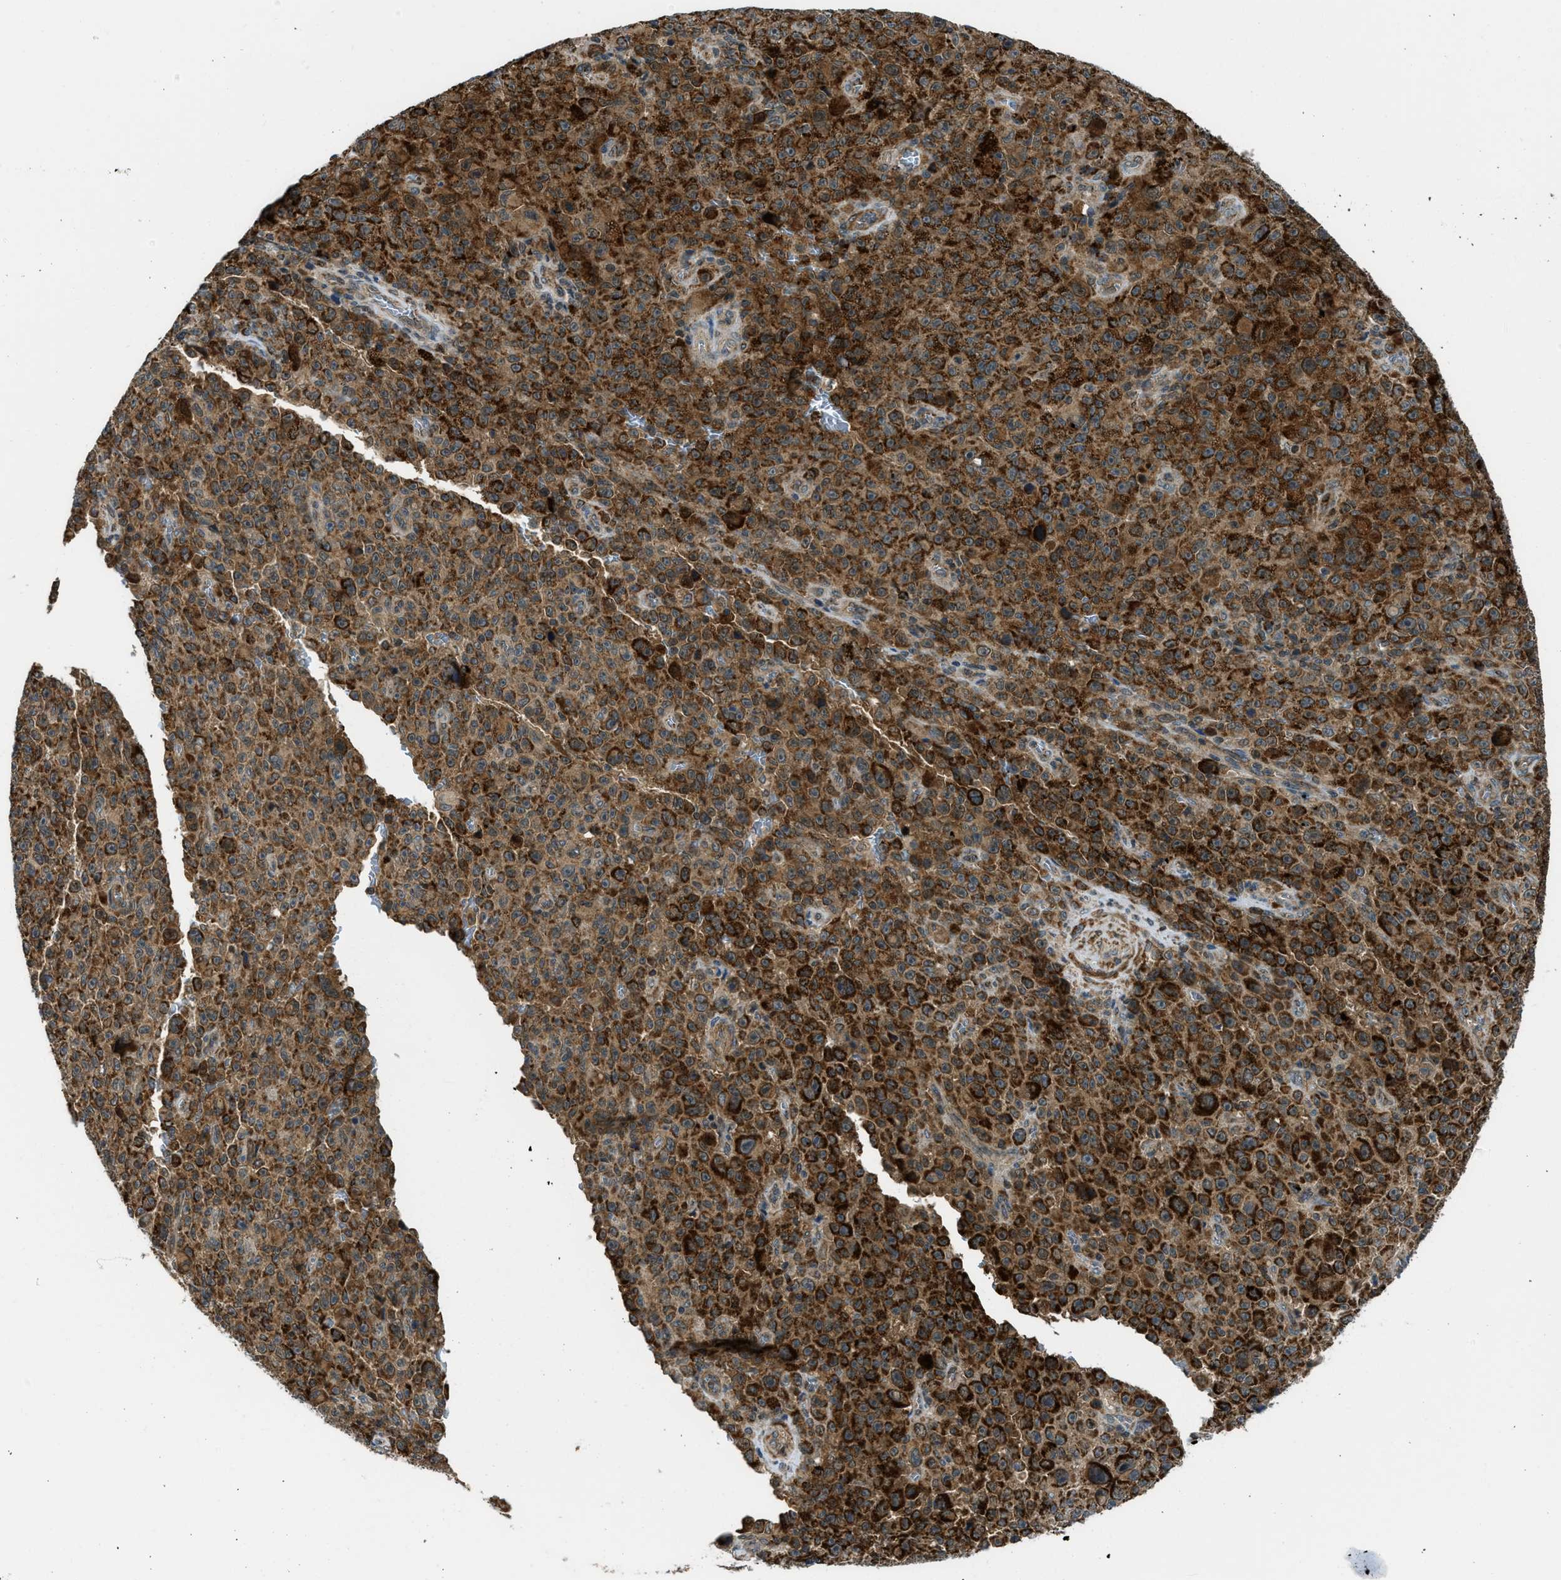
{"staining": {"intensity": "strong", "quantity": ">75%", "location": "cytoplasmic/membranous"}, "tissue": "melanoma", "cell_type": "Tumor cells", "image_type": "cancer", "snomed": [{"axis": "morphology", "description": "Malignant melanoma, NOS"}, {"axis": "topography", "description": "Skin"}], "caption": "Protein positivity by immunohistochemistry shows strong cytoplasmic/membranous expression in about >75% of tumor cells in malignant melanoma.", "gene": "SESN2", "patient": {"sex": "female", "age": 82}}